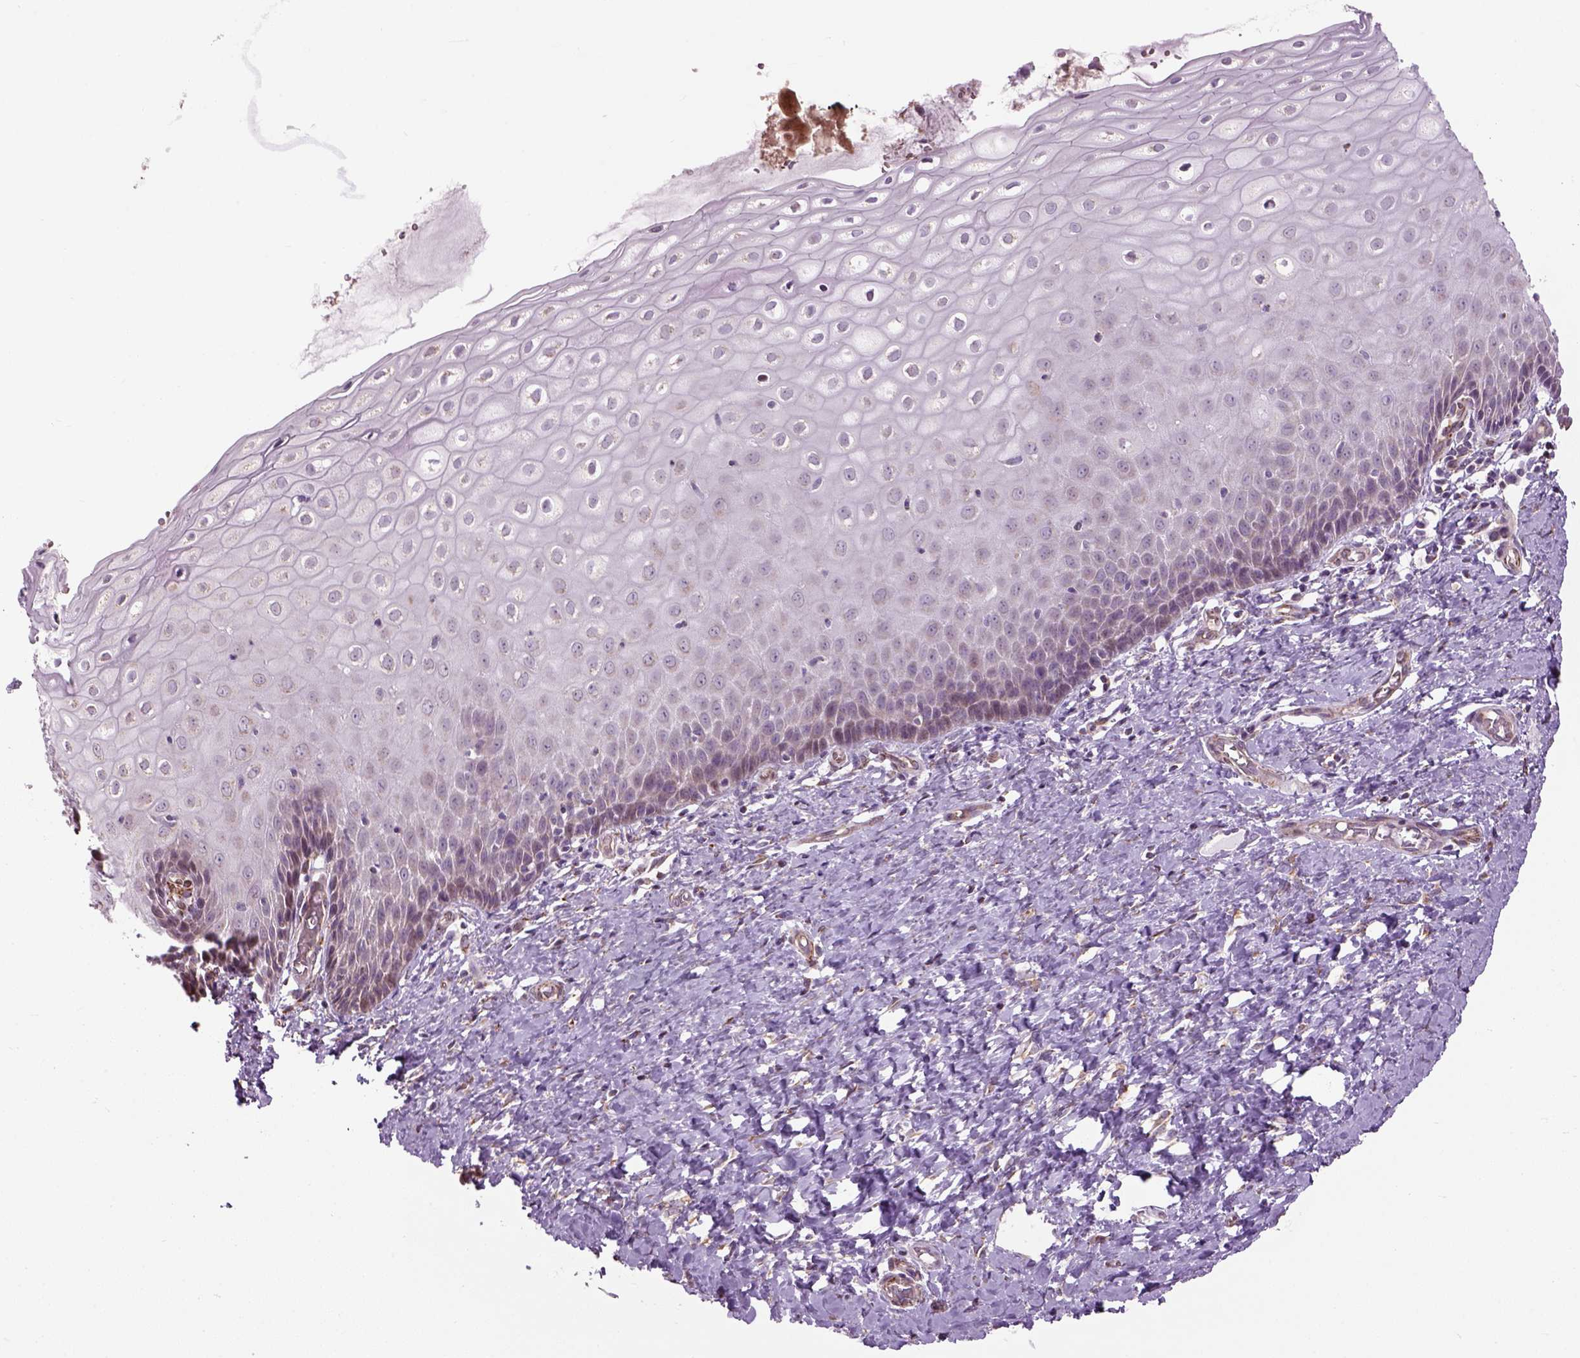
{"staining": {"intensity": "weak", "quantity": "<25%", "location": "cytoplasmic/membranous"}, "tissue": "cervix", "cell_type": "Glandular cells", "image_type": "normal", "snomed": [{"axis": "morphology", "description": "Normal tissue, NOS"}, {"axis": "topography", "description": "Cervix"}], "caption": "The micrograph displays no staining of glandular cells in benign cervix. The staining was performed using DAB to visualize the protein expression in brown, while the nuclei were stained in blue with hematoxylin (Magnification: 20x).", "gene": "XK", "patient": {"sex": "female", "age": 37}}